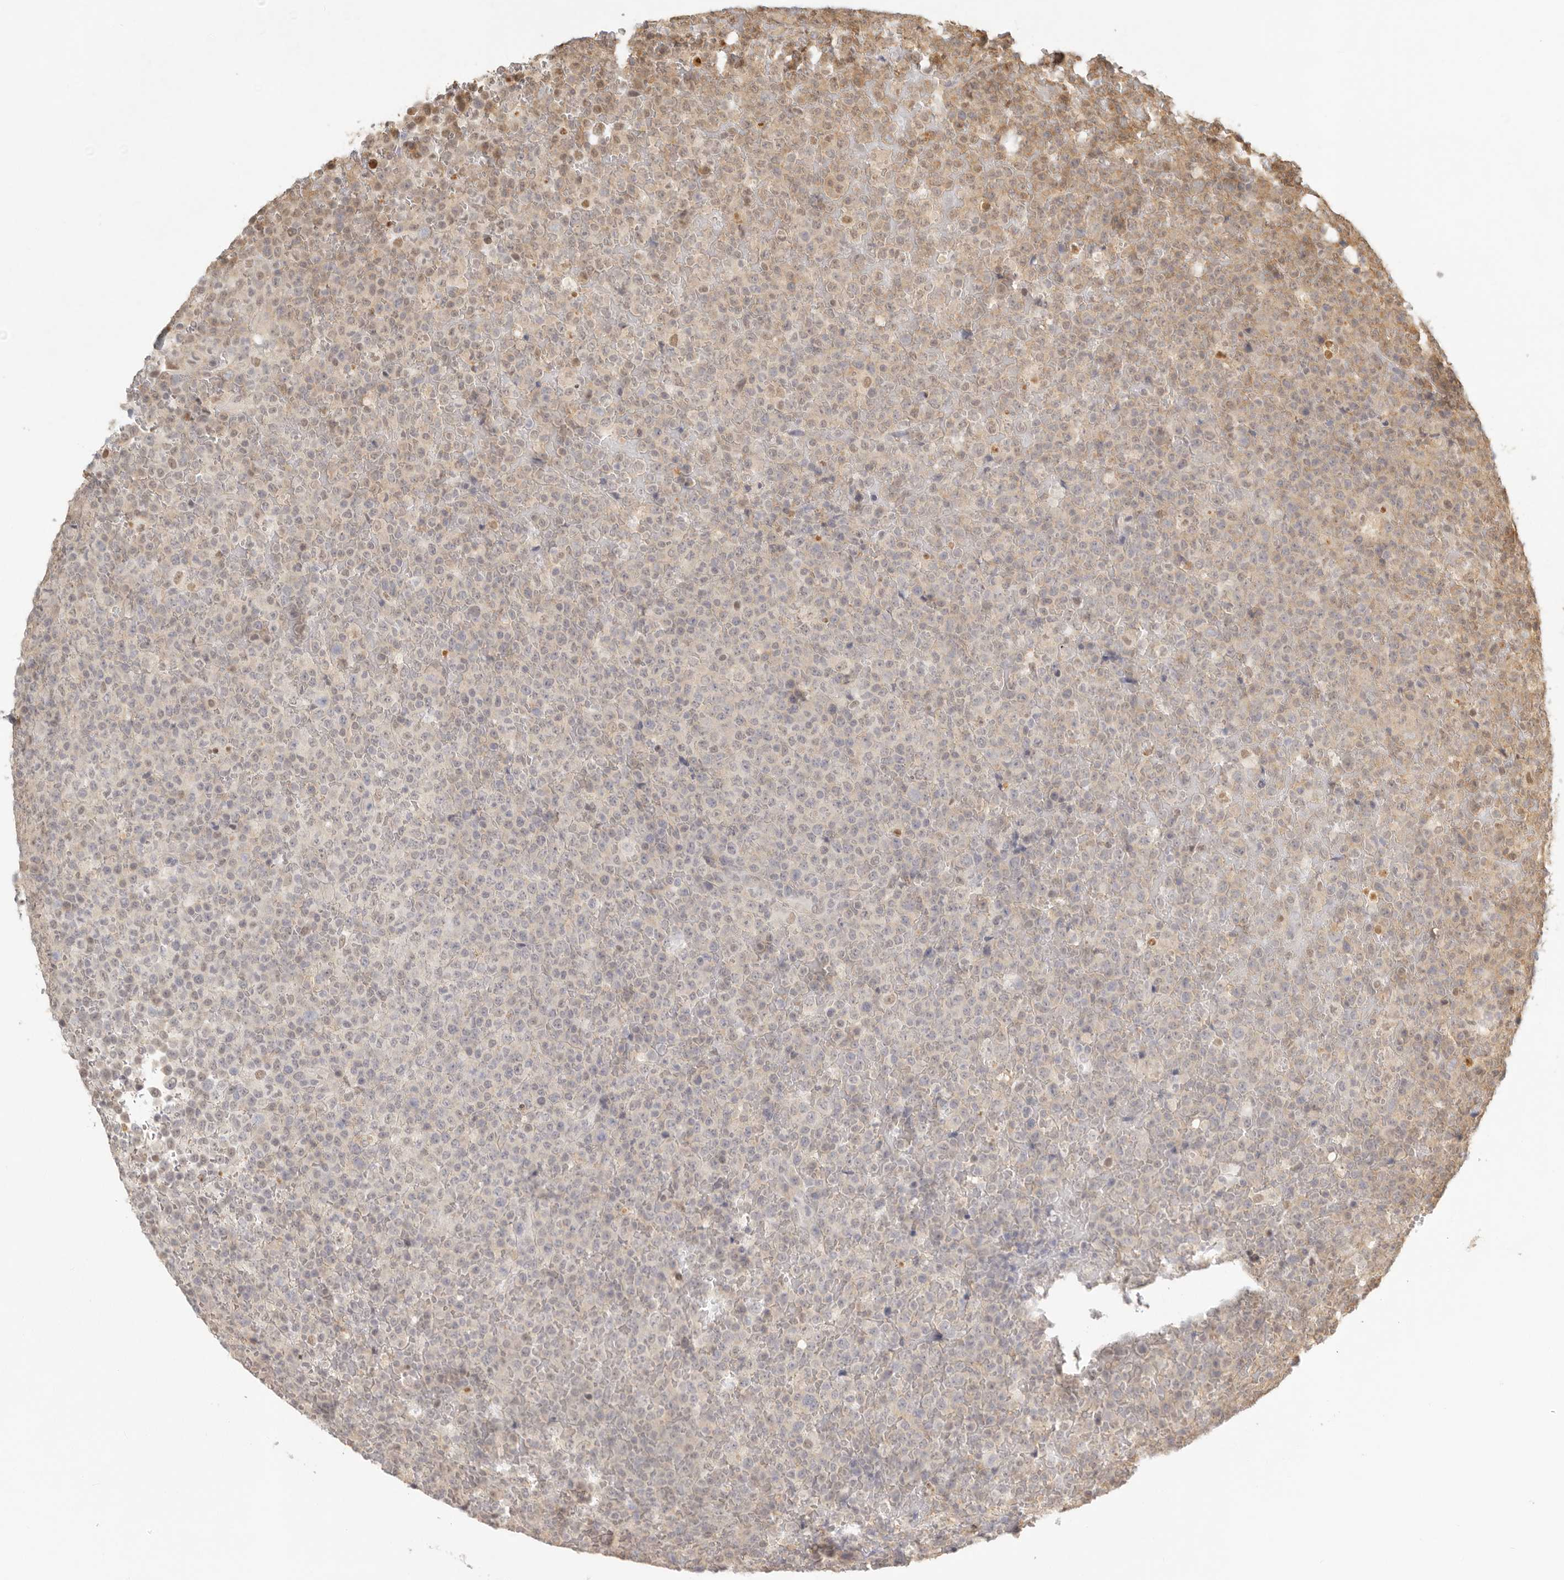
{"staining": {"intensity": "moderate", "quantity": "<25%", "location": "nuclear"}, "tissue": "lymphoma", "cell_type": "Tumor cells", "image_type": "cancer", "snomed": [{"axis": "morphology", "description": "Malignant lymphoma, non-Hodgkin's type, High grade"}, {"axis": "topography", "description": "Lymph node"}], "caption": "Approximately <25% of tumor cells in lymphoma show moderate nuclear protein staining as visualized by brown immunohistochemical staining.", "gene": "PSMA5", "patient": {"sex": "male", "age": 13}}